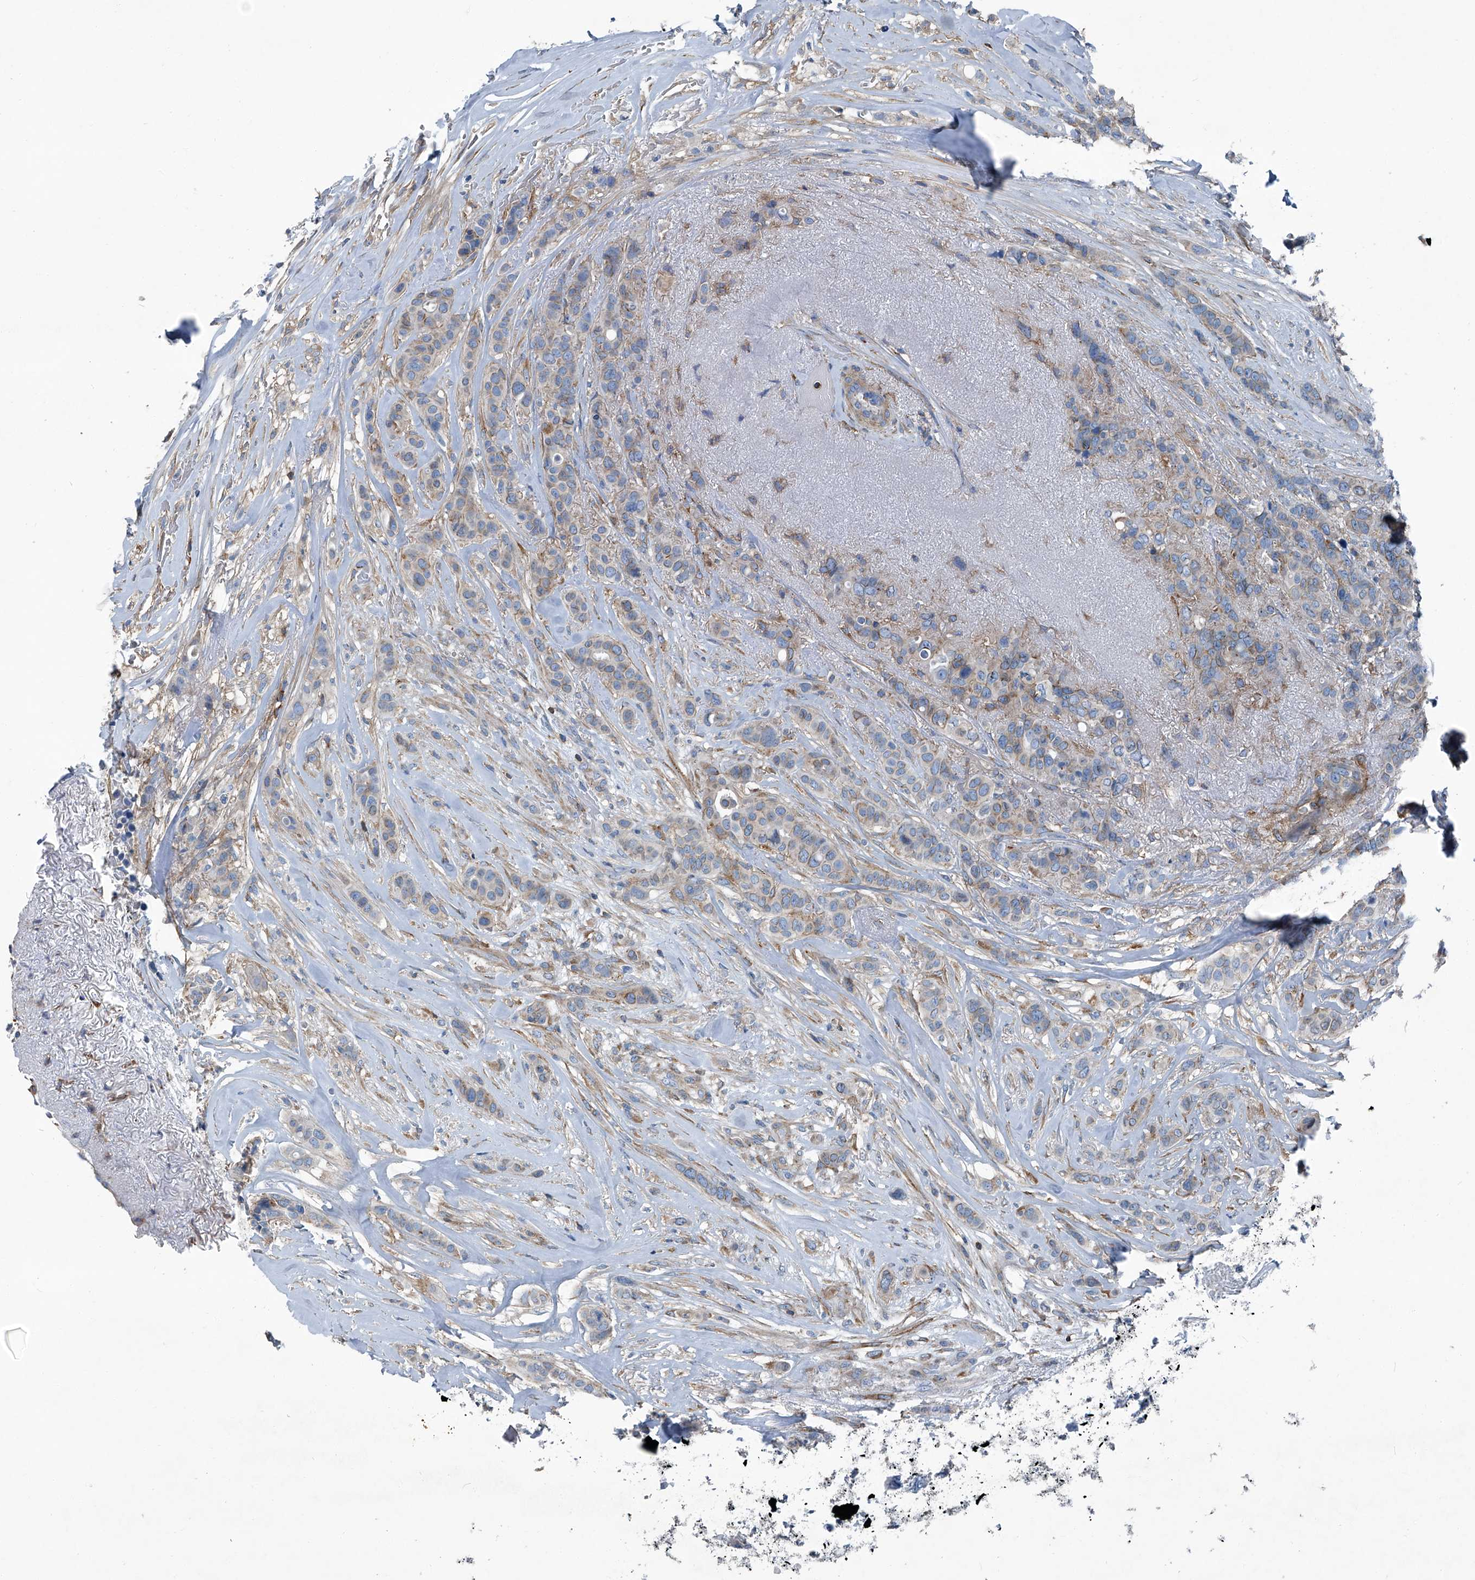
{"staining": {"intensity": "weak", "quantity": "25%-75%", "location": "cytoplasmic/membranous"}, "tissue": "breast cancer", "cell_type": "Tumor cells", "image_type": "cancer", "snomed": [{"axis": "morphology", "description": "Lobular carcinoma"}, {"axis": "topography", "description": "Breast"}], "caption": "Brown immunohistochemical staining in breast cancer (lobular carcinoma) demonstrates weak cytoplasmic/membranous expression in approximately 25%-75% of tumor cells.", "gene": "SEPTIN7", "patient": {"sex": "female", "age": 51}}